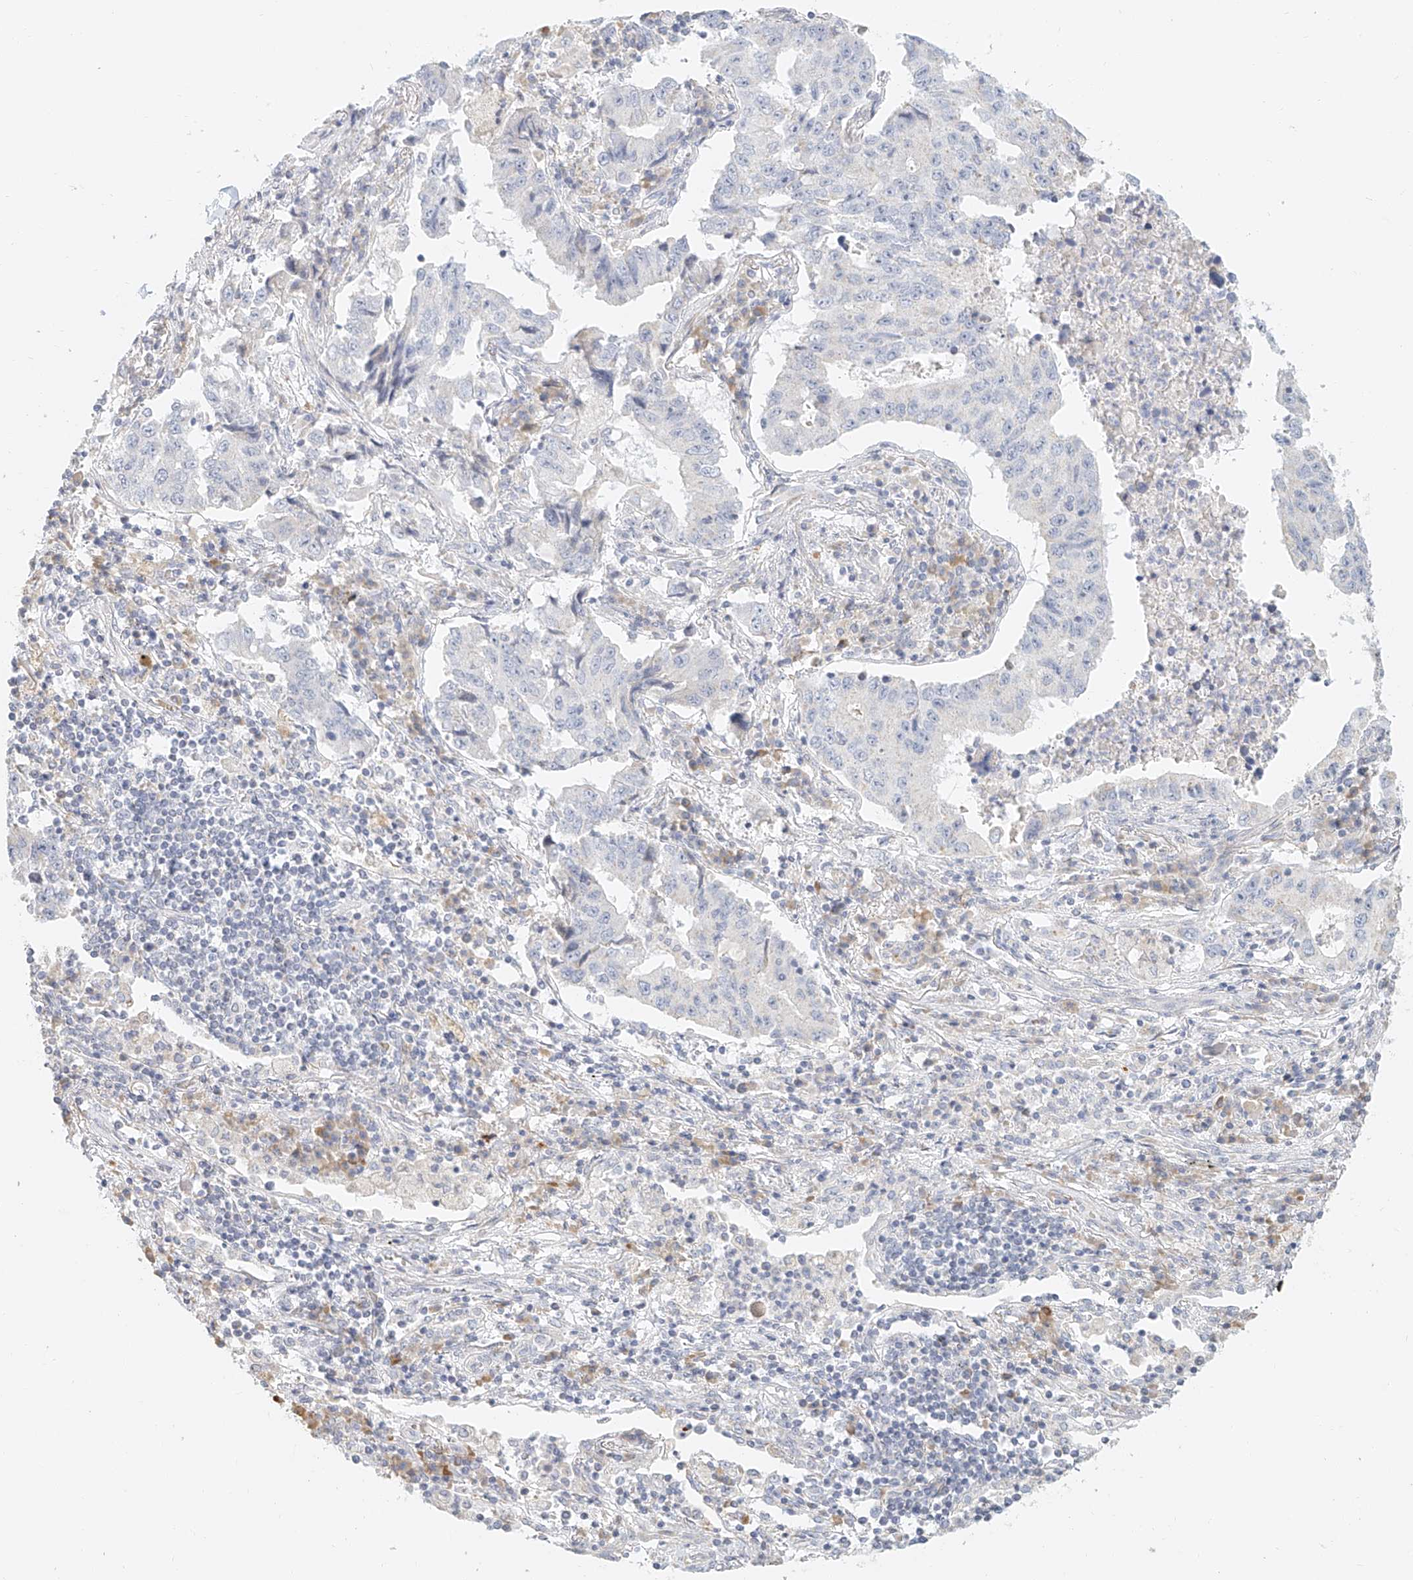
{"staining": {"intensity": "negative", "quantity": "none", "location": "none"}, "tissue": "lung cancer", "cell_type": "Tumor cells", "image_type": "cancer", "snomed": [{"axis": "morphology", "description": "Adenocarcinoma, NOS"}, {"axis": "topography", "description": "Lung"}], "caption": "Immunohistochemistry of human lung cancer displays no positivity in tumor cells.", "gene": "CXorf58", "patient": {"sex": "female", "age": 51}}